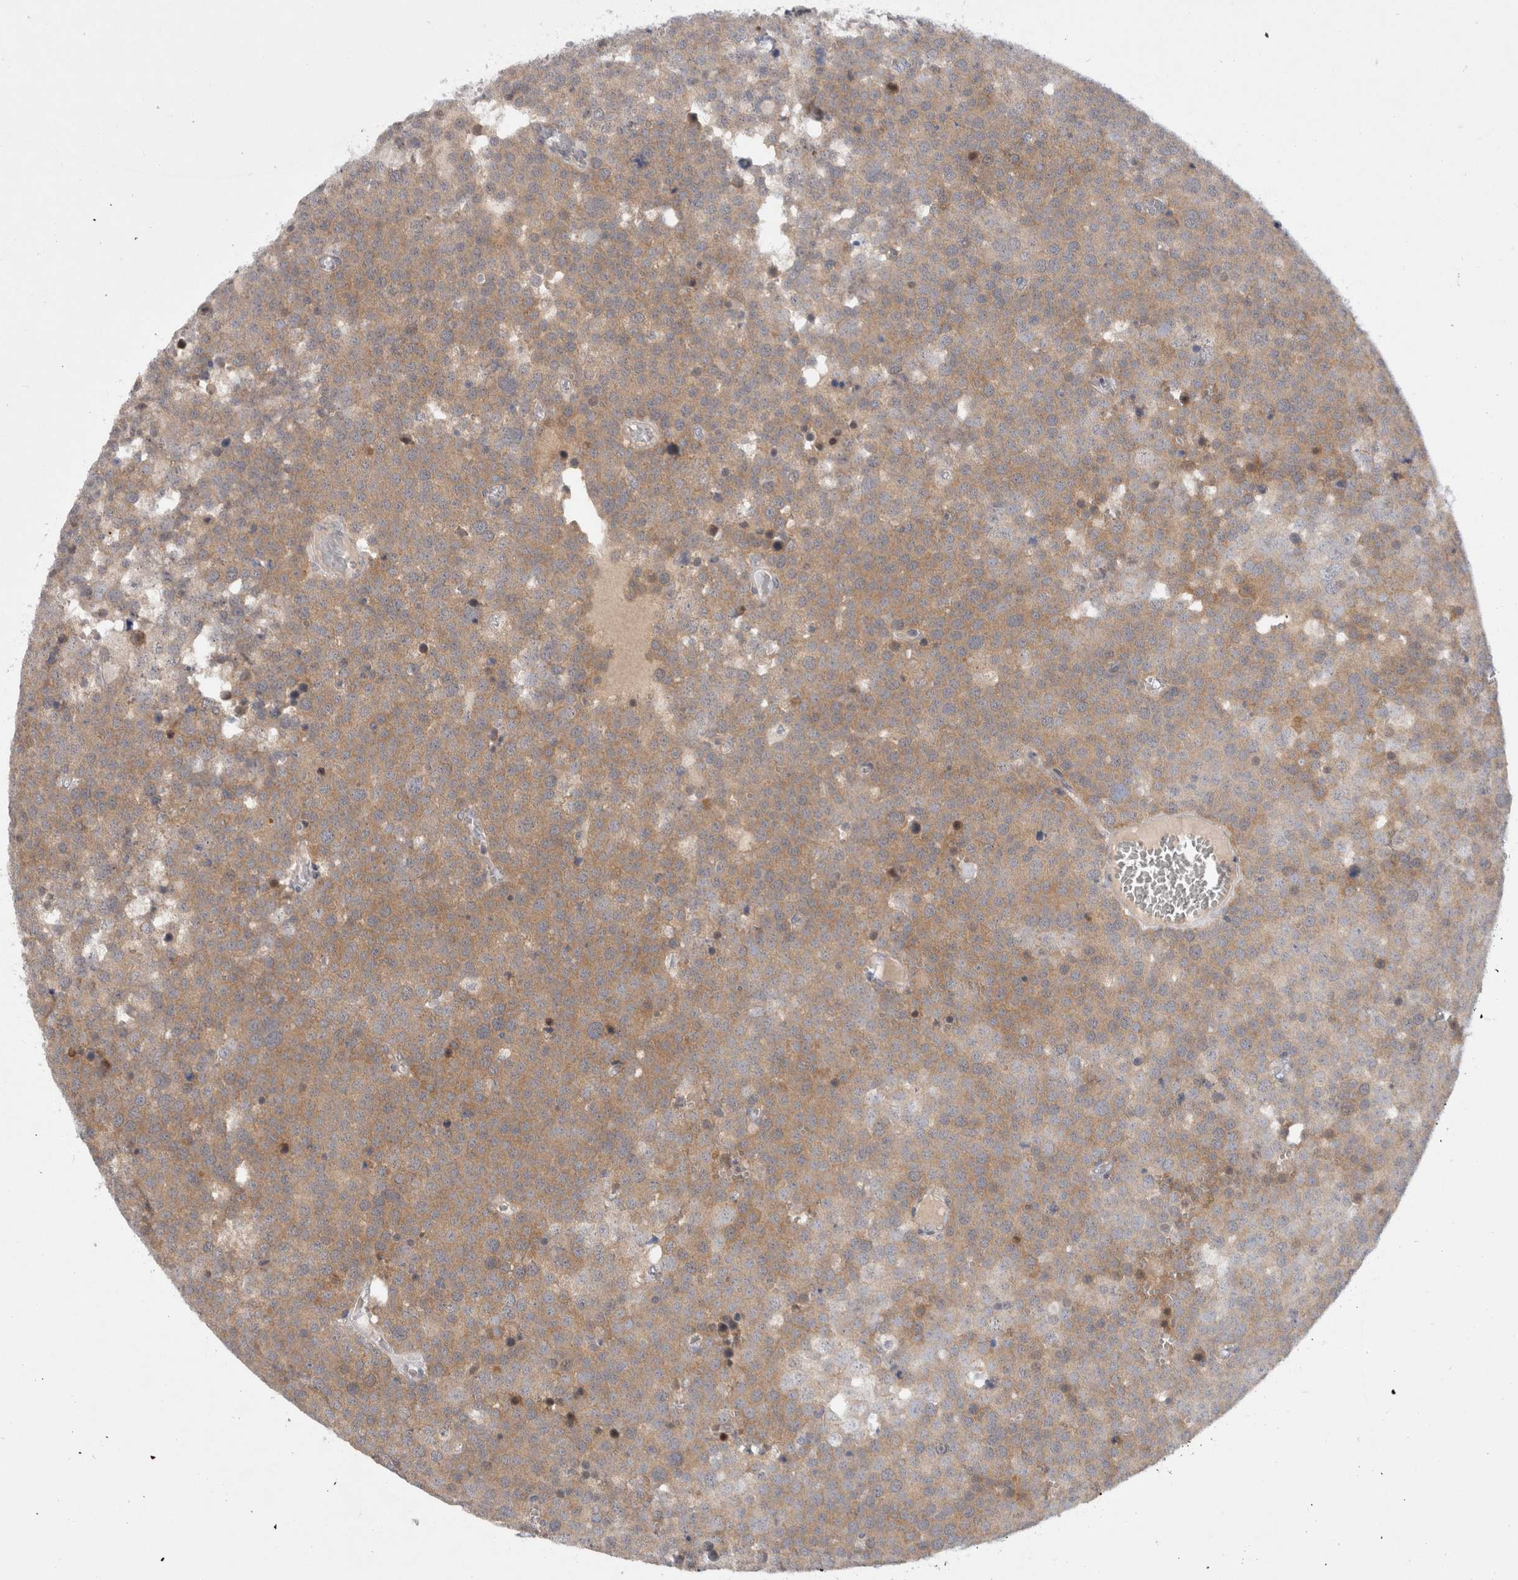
{"staining": {"intensity": "moderate", "quantity": "25%-75%", "location": "cytoplasmic/membranous"}, "tissue": "testis cancer", "cell_type": "Tumor cells", "image_type": "cancer", "snomed": [{"axis": "morphology", "description": "Seminoma, NOS"}, {"axis": "topography", "description": "Testis"}], "caption": "A high-resolution image shows immunohistochemistry (IHC) staining of testis cancer, which shows moderate cytoplasmic/membranous staining in about 25%-75% of tumor cells.", "gene": "CERS3", "patient": {"sex": "male", "age": 71}}